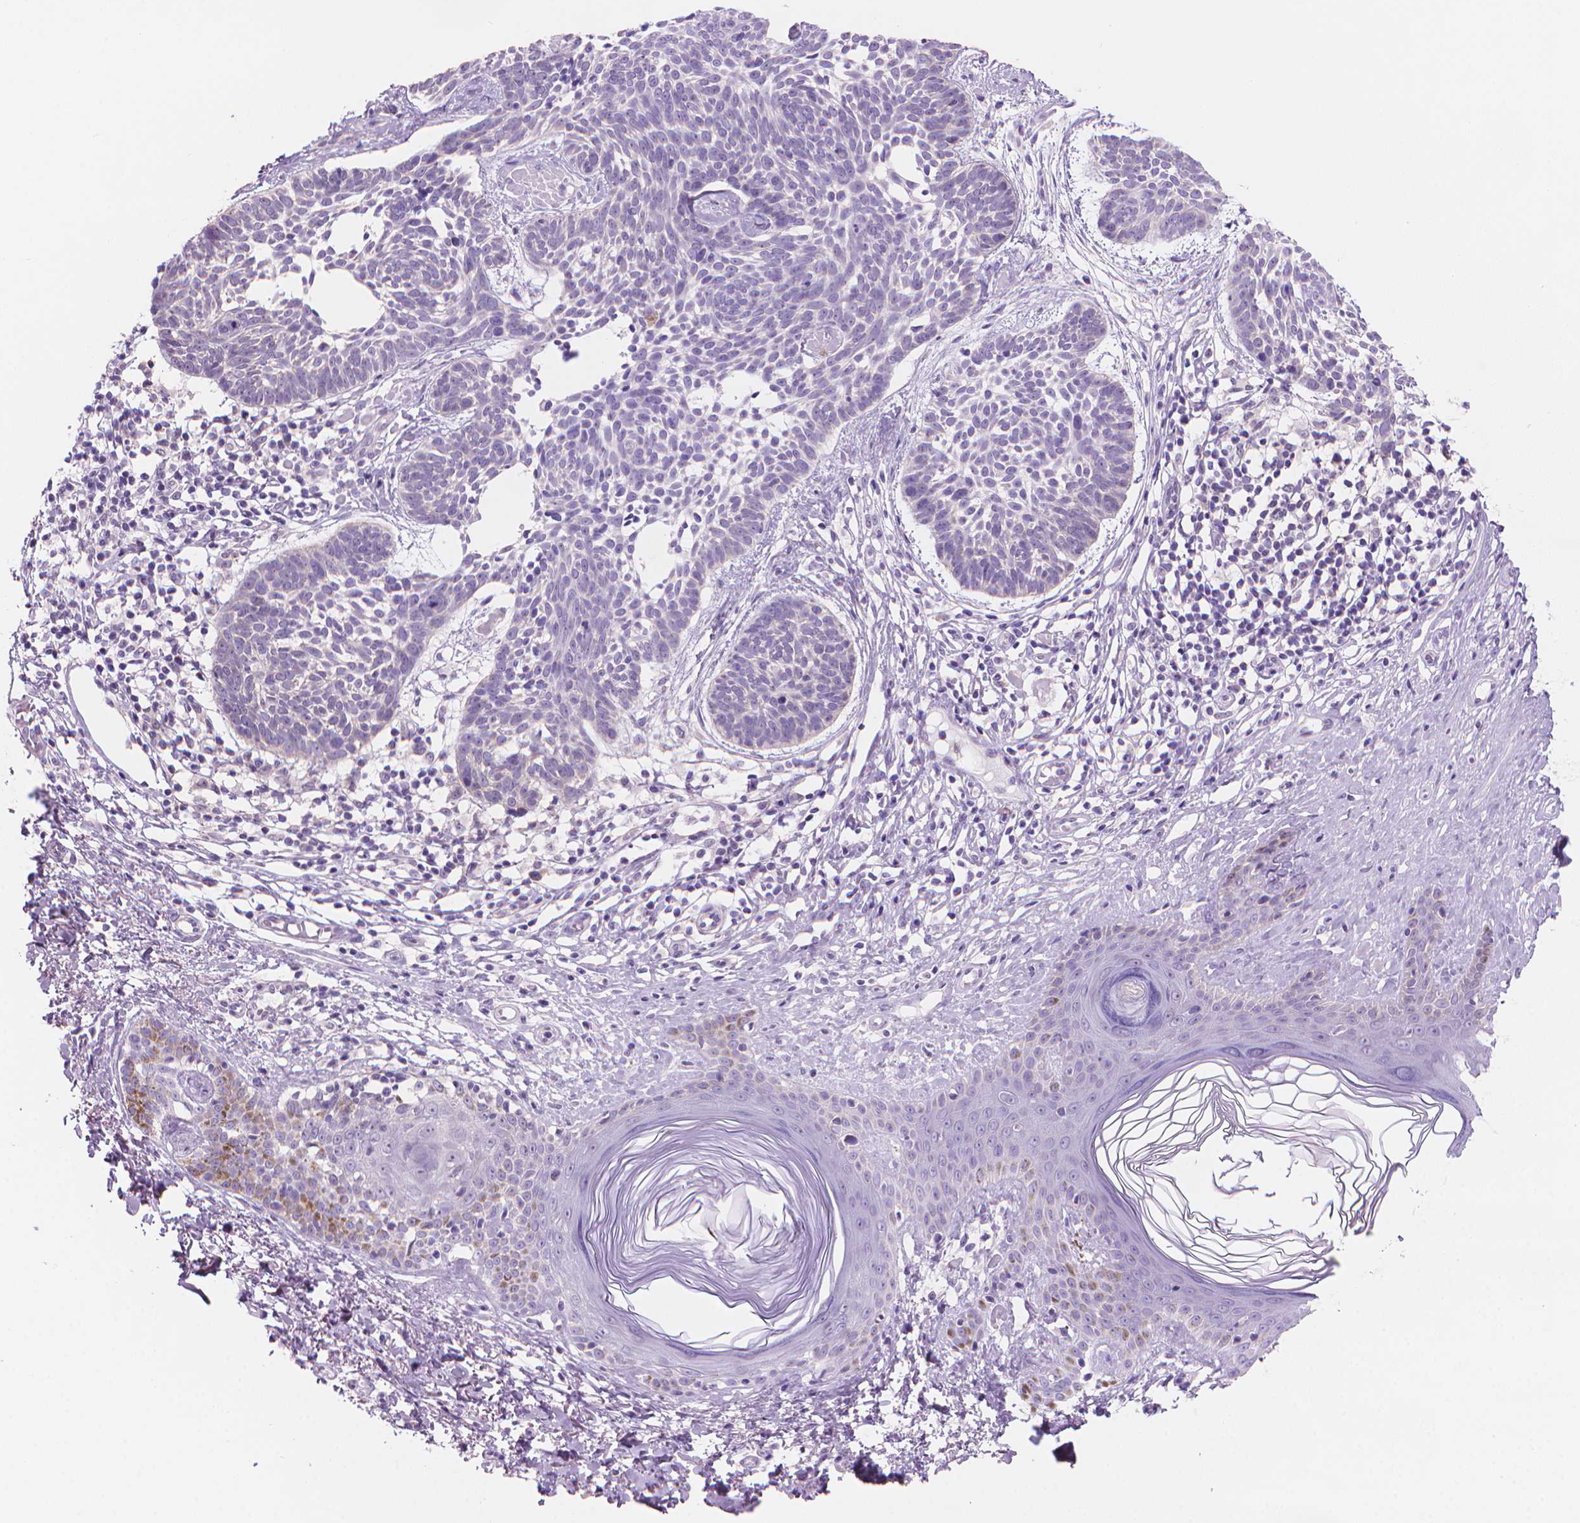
{"staining": {"intensity": "negative", "quantity": "none", "location": "none"}, "tissue": "skin cancer", "cell_type": "Tumor cells", "image_type": "cancer", "snomed": [{"axis": "morphology", "description": "Basal cell carcinoma"}, {"axis": "topography", "description": "Skin"}], "caption": "This is an immunohistochemistry (IHC) micrograph of skin cancer (basal cell carcinoma). There is no positivity in tumor cells.", "gene": "ENSG00000187186", "patient": {"sex": "male", "age": 85}}